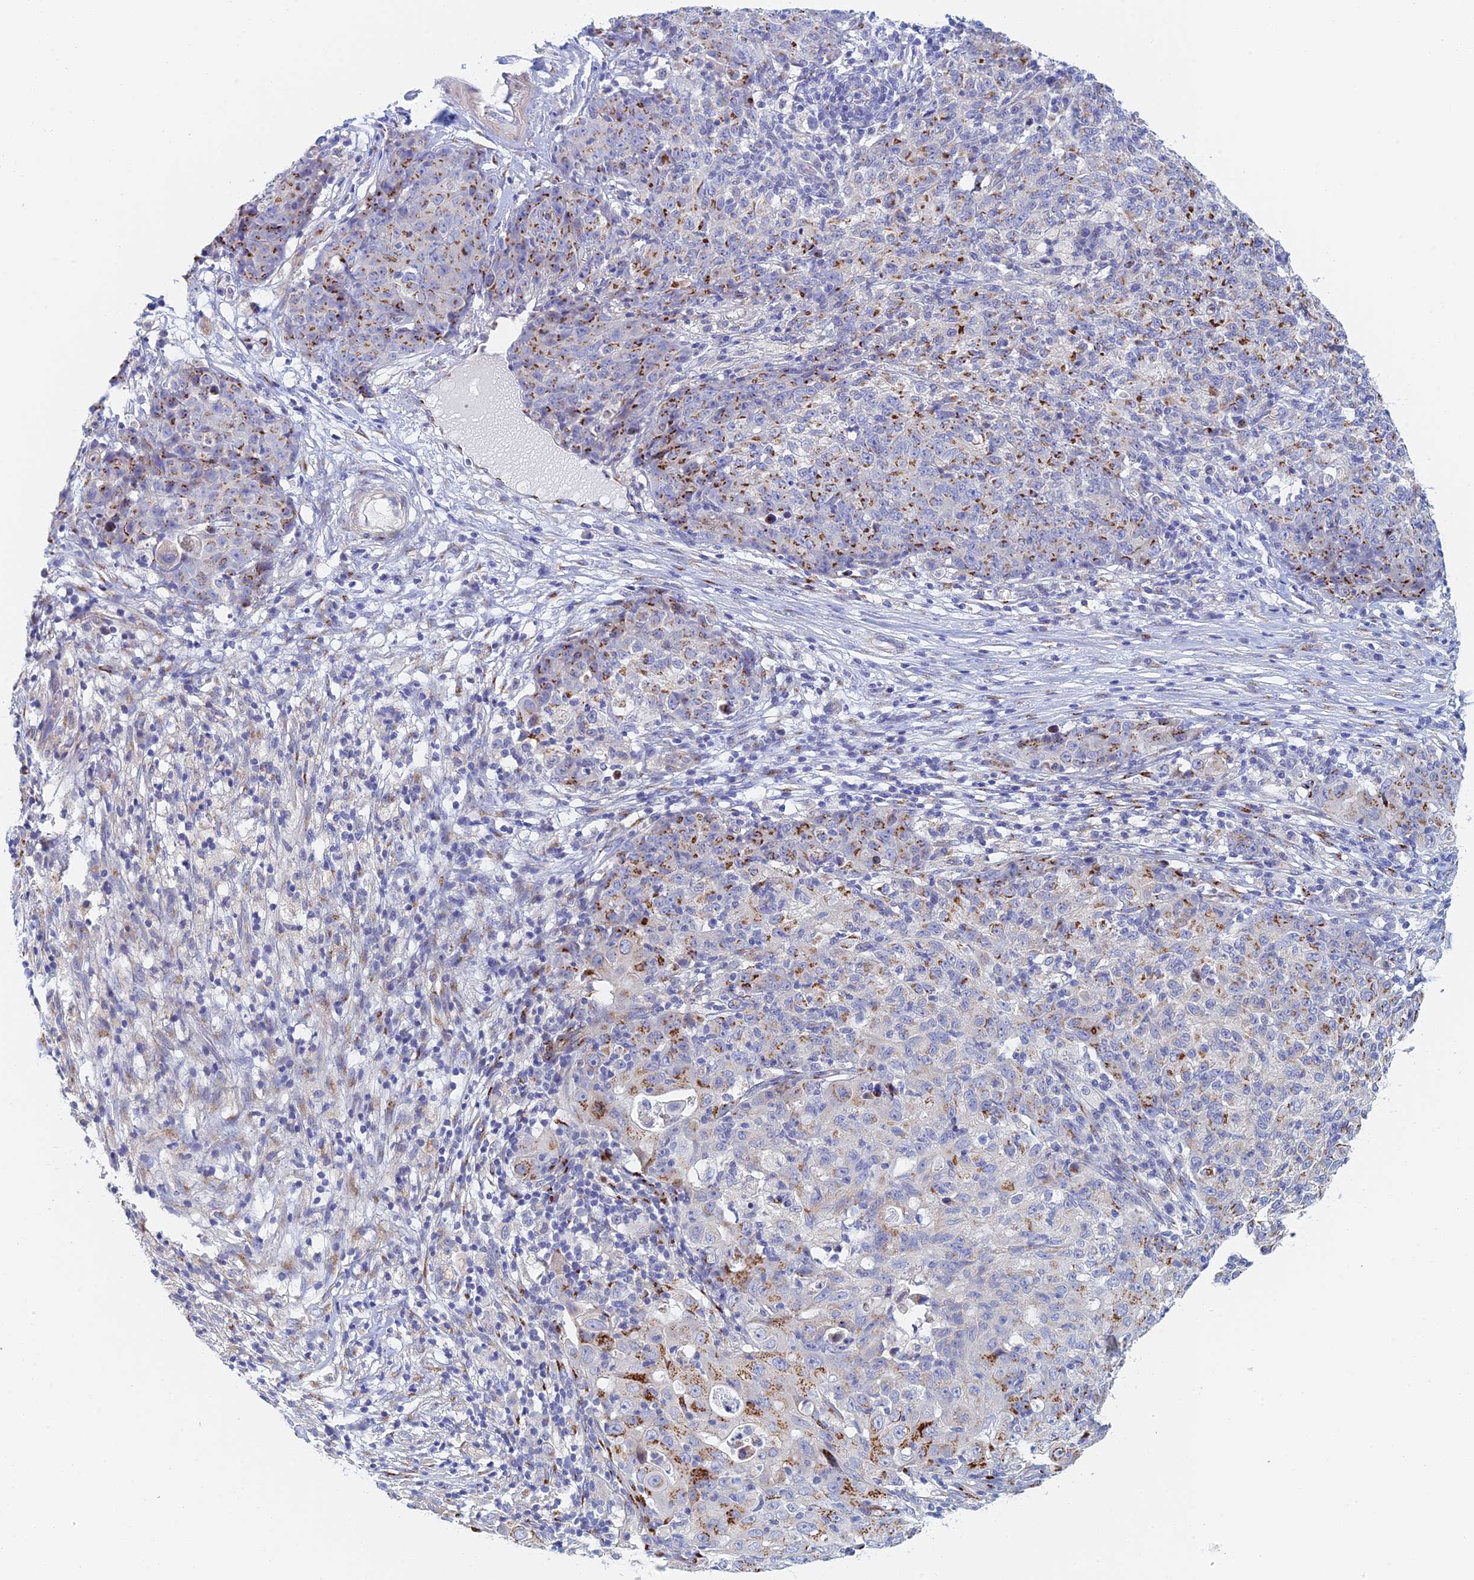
{"staining": {"intensity": "moderate", "quantity": "25%-75%", "location": "cytoplasmic/membranous"}, "tissue": "ovarian cancer", "cell_type": "Tumor cells", "image_type": "cancer", "snomed": [{"axis": "morphology", "description": "Carcinoma, endometroid"}, {"axis": "topography", "description": "Ovary"}], "caption": "Immunohistochemistry (IHC) of endometroid carcinoma (ovarian) displays medium levels of moderate cytoplasmic/membranous positivity in about 25%-75% of tumor cells. The protein of interest is stained brown, and the nuclei are stained in blue (DAB (3,3'-diaminobenzidine) IHC with brightfield microscopy, high magnification).", "gene": "SLC24A3", "patient": {"sex": "female", "age": 42}}